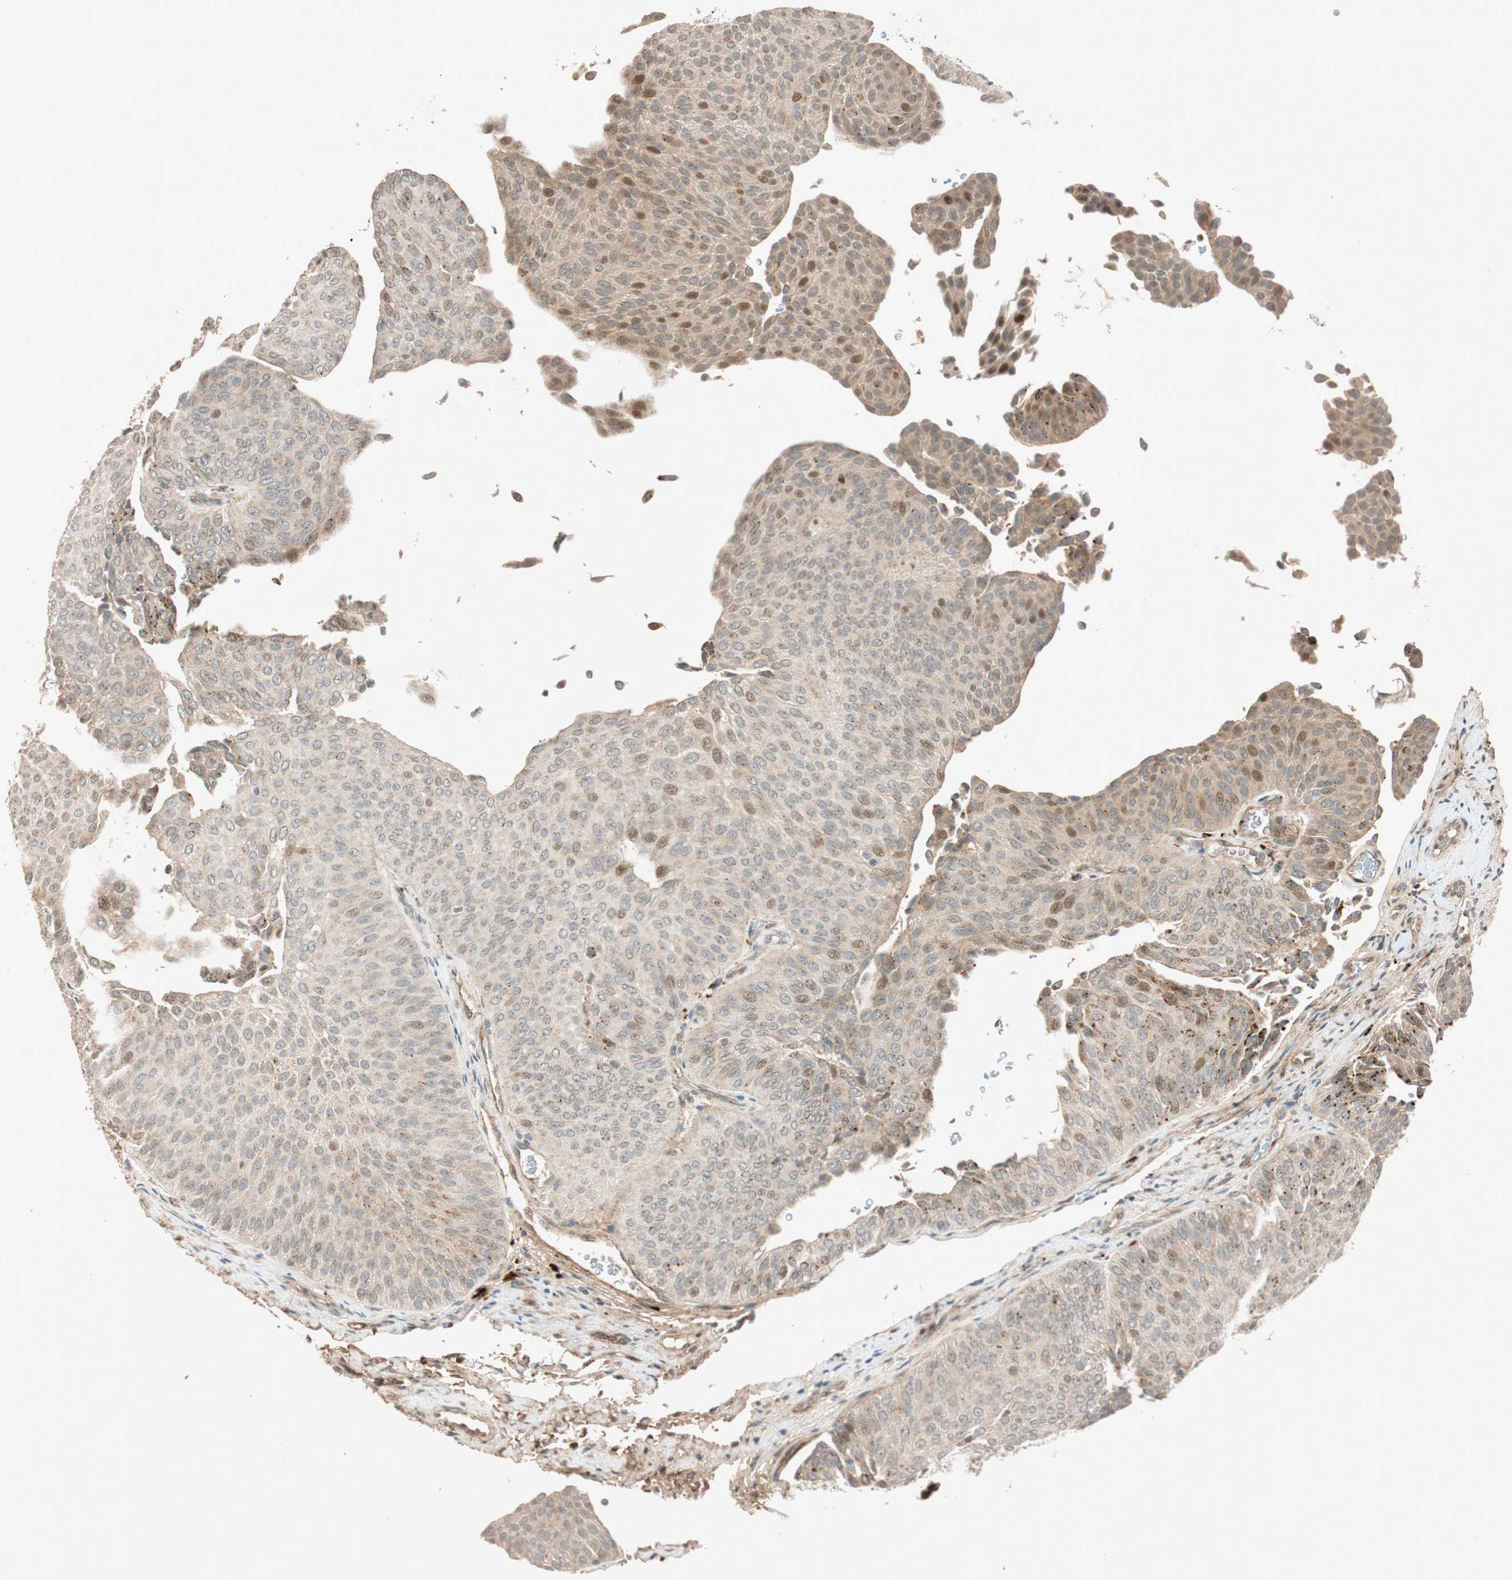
{"staining": {"intensity": "strong", "quantity": "<25%", "location": "nuclear"}, "tissue": "urothelial cancer", "cell_type": "Tumor cells", "image_type": "cancer", "snomed": [{"axis": "morphology", "description": "Urothelial carcinoma, Low grade"}, {"axis": "topography", "description": "Urinary bladder"}], "caption": "Approximately <25% of tumor cells in human low-grade urothelial carcinoma show strong nuclear protein positivity as visualized by brown immunohistochemical staining.", "gene": "EPHA6", "patient": {"sex": "female", "age": 60}}